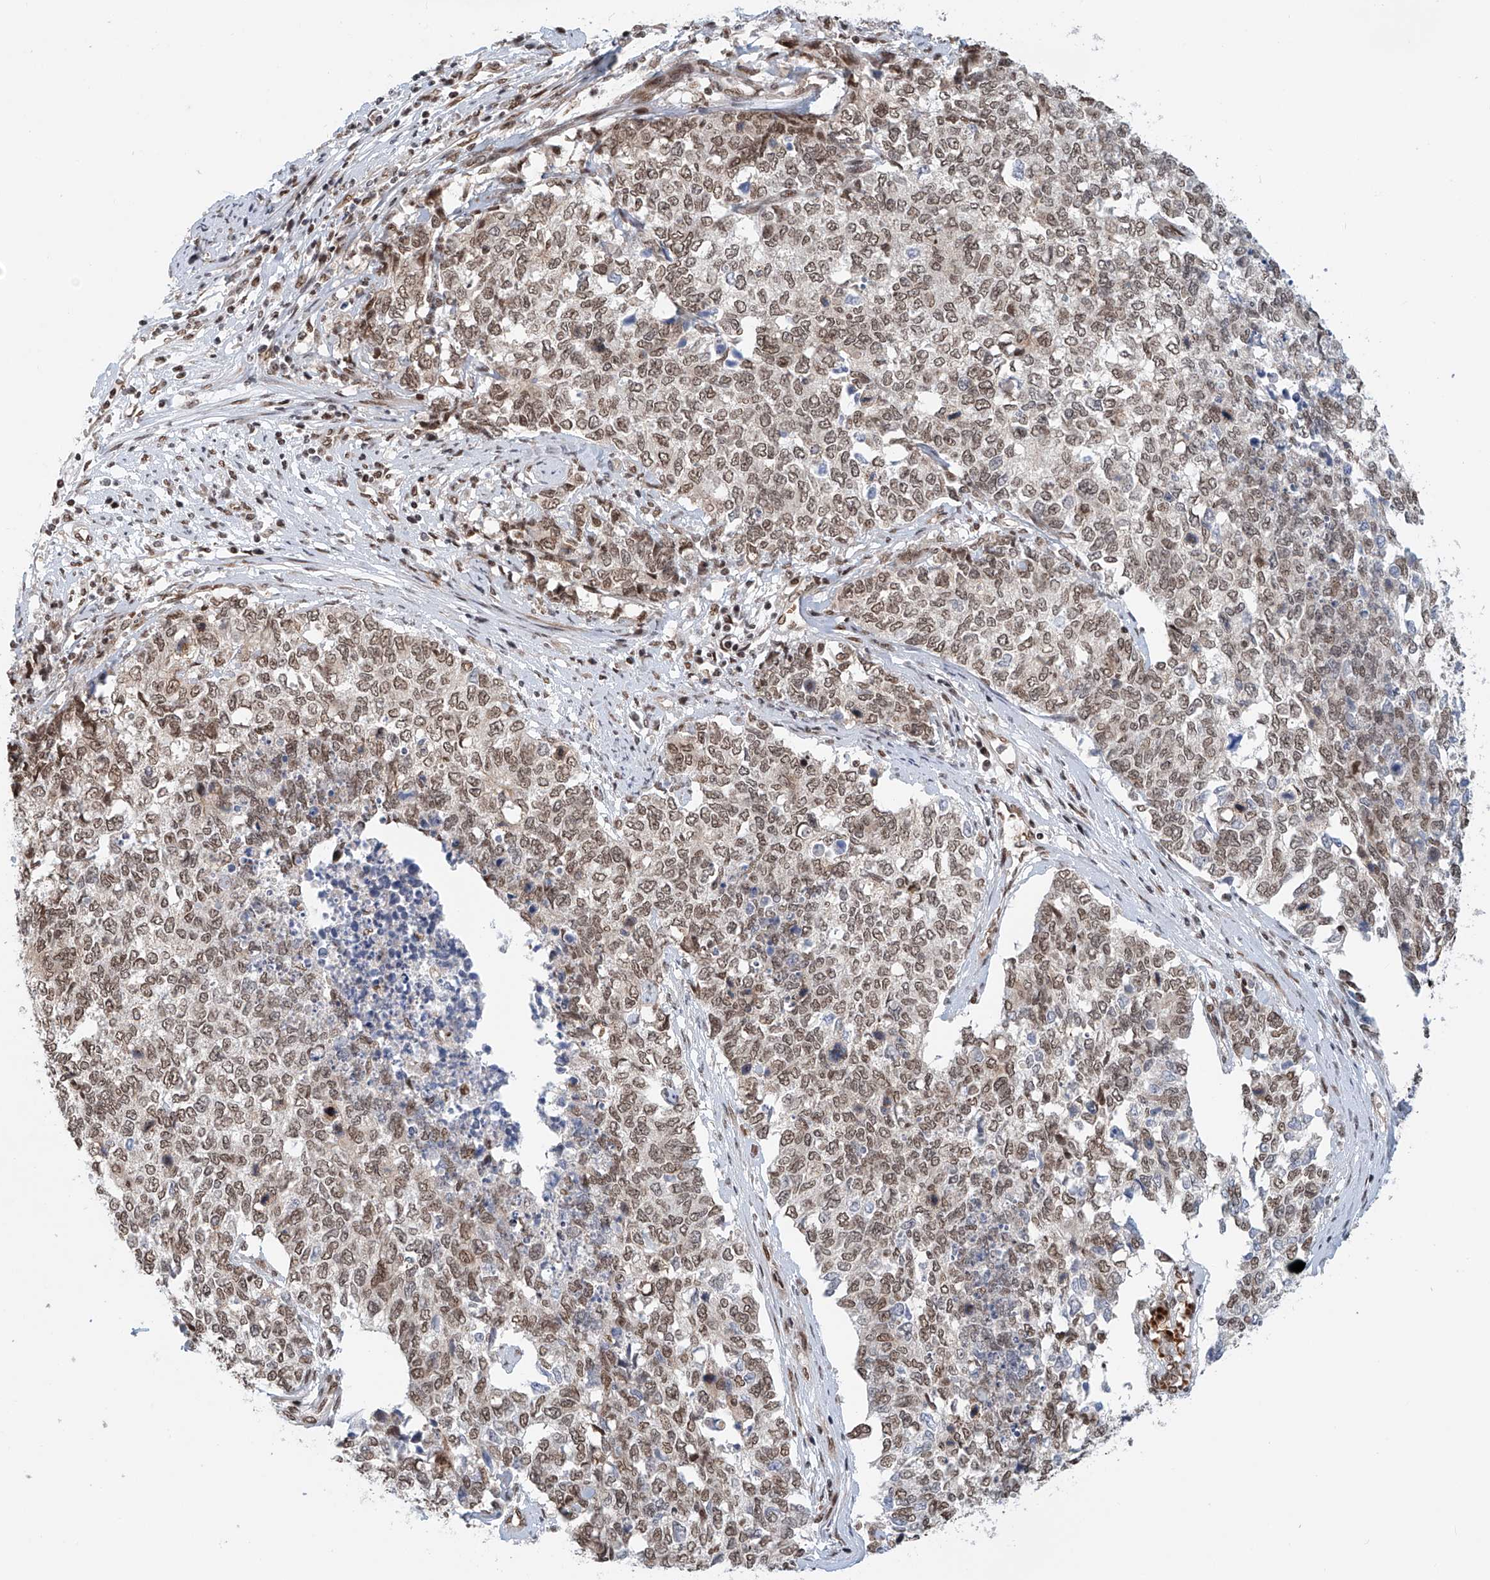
{"staining": {"intensity": "moderate", "quantity": ">75%", "location": "nuclear"}, "tissue": "cervical cancer", "cell_type": "Tumor cells", "image_type": "cancer", "snomed": [{"axis": "morphology", "description": "Squamous cell carcinoma, NOS"}, {"axis": "topography", "description": "Cervix"}], "caption": "The image reveals a brown stain indicating the presence of a protein in the nuclear of tumor cells in squamous cell carcinoma (cervical).", "gene": "ZNF470", "patient": {"sex": "female", "age": 63}}